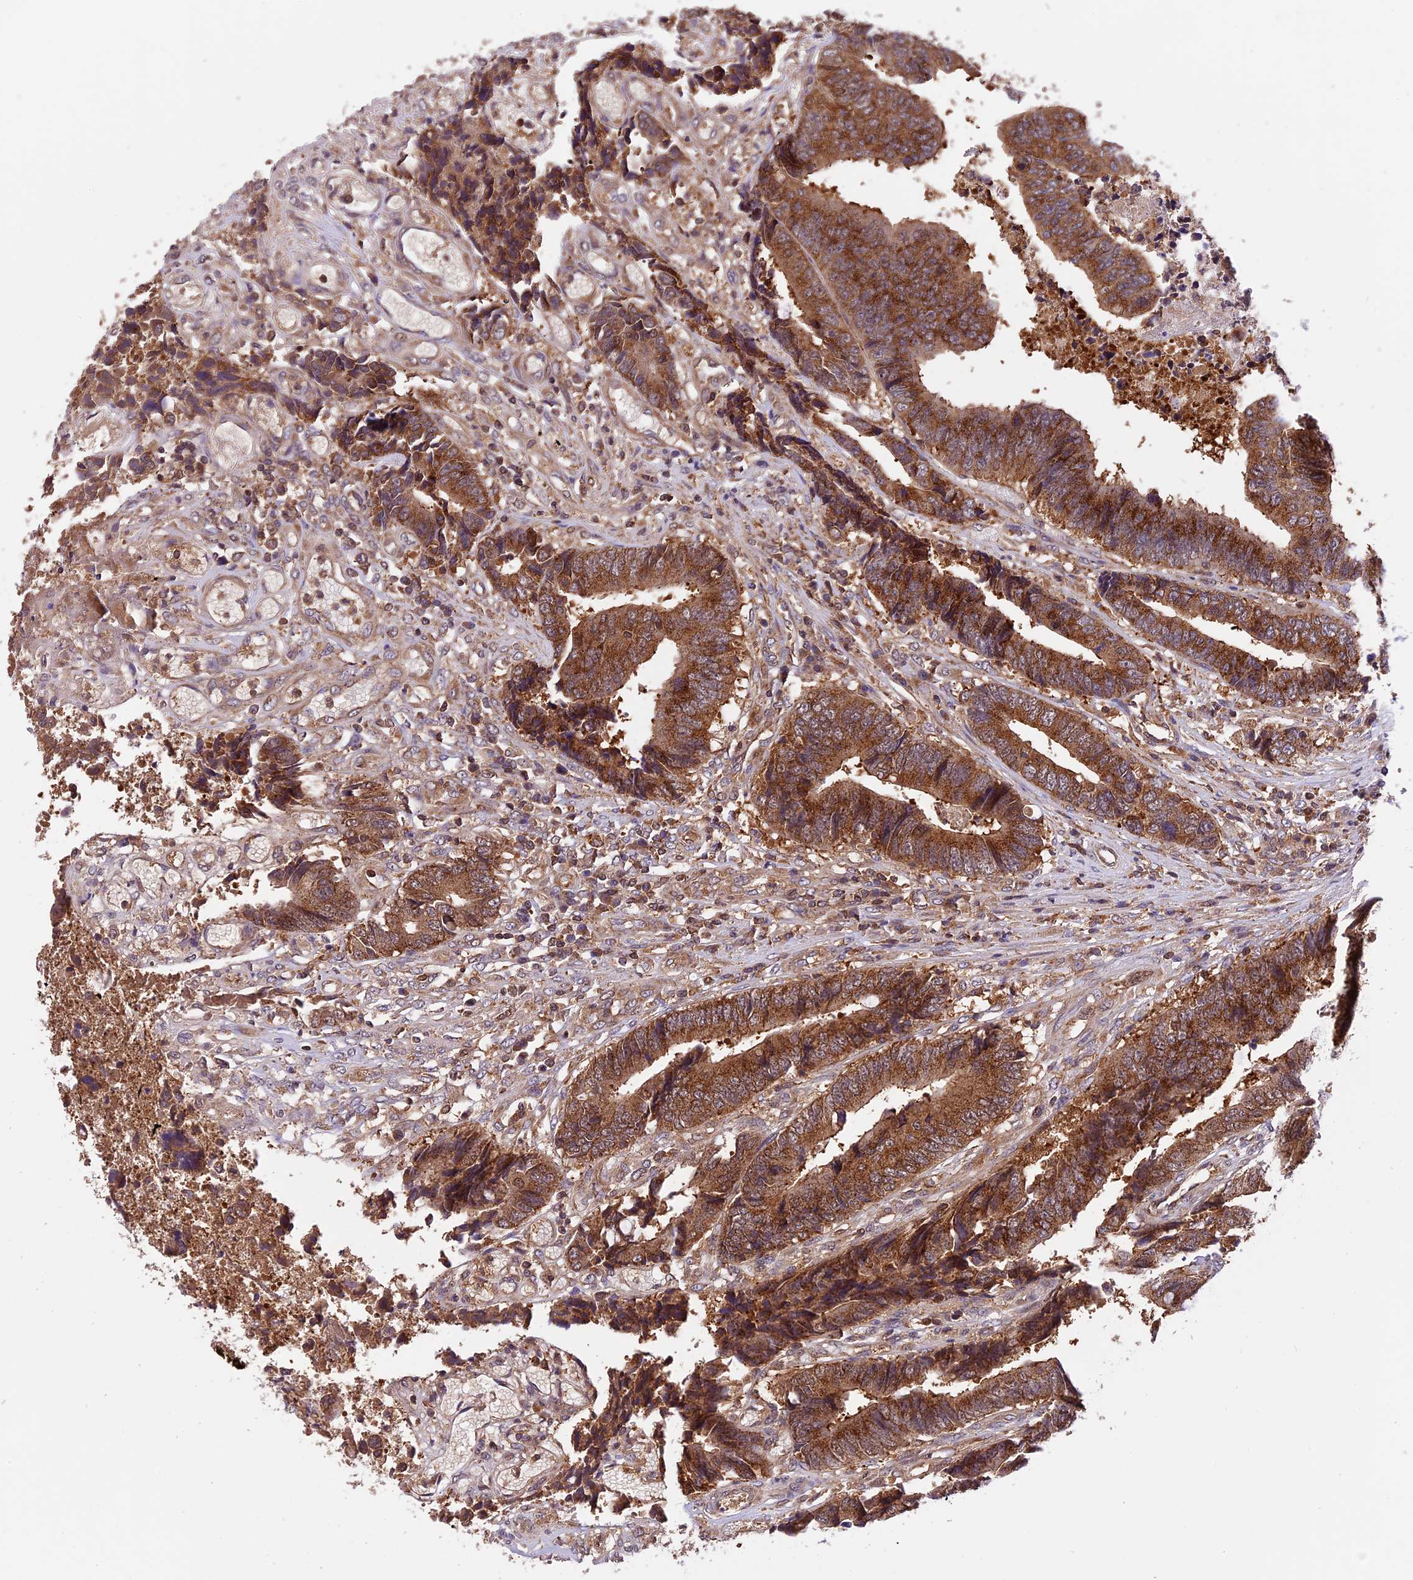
{"staining": {"intensity": "moderate", "quantity": ">75%", "location": "cytoplasmic/membranous"}, "tissue": "colorectal cancer", "cell_type": "Tumor cells", "image_type": "cancer", "snomed": [{"axis": "morphology", "description": "Adenocarcinoma, NOS"}, {"axis": "topography", "description": "Rectum"}], "caption": "High-magnification brightfield microscopy of colorectal adenocarcinoma stained with DAB (3,3'-diaminobenzidine) (brown) and counterstained with hematoxylin (blue). tumor cells exhibit moderate cytoplasmic/membranous expression is appreciated in approximately>75% of cells.", "gene": "PEX3", "patient": {"sex": "male", "age": 84}}